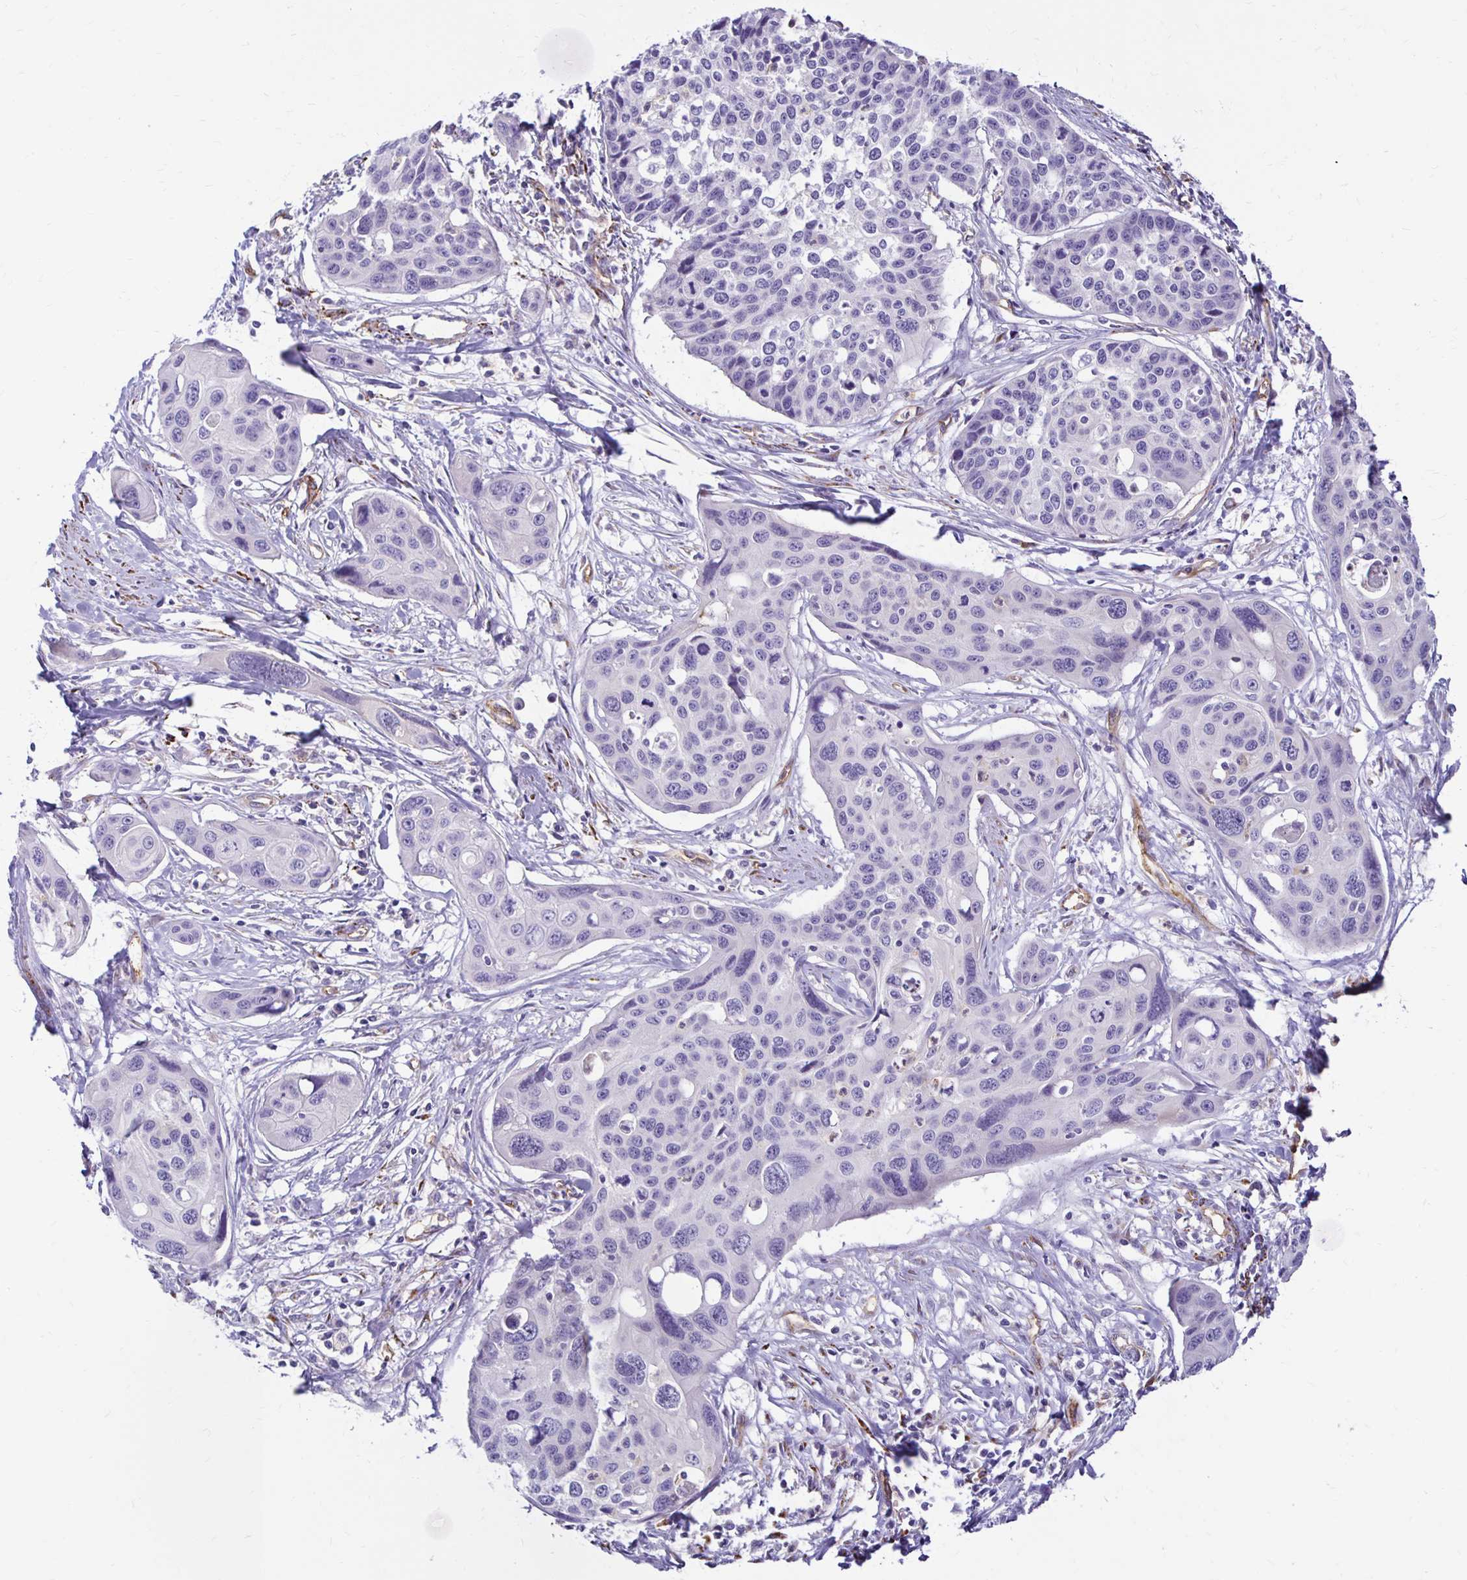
{"staining": {"intensity": "negative", "quantity": "none", "location": "none"}, "tissue": "cervical cancer", "cell_type": "Tumor cells", "image_type": "cancer", "snomed": [{"axis": "morphology", "description": "Squamous cell carcinoma, NOS"}, {"axis": "topography", "description": "Cervix"}], "caption": "Tumor cells show no significant protein expression in squamous cell carcinoma (cervical).", "gene": "TTYH1", "patient": {"sex": "female", "age": 31}}